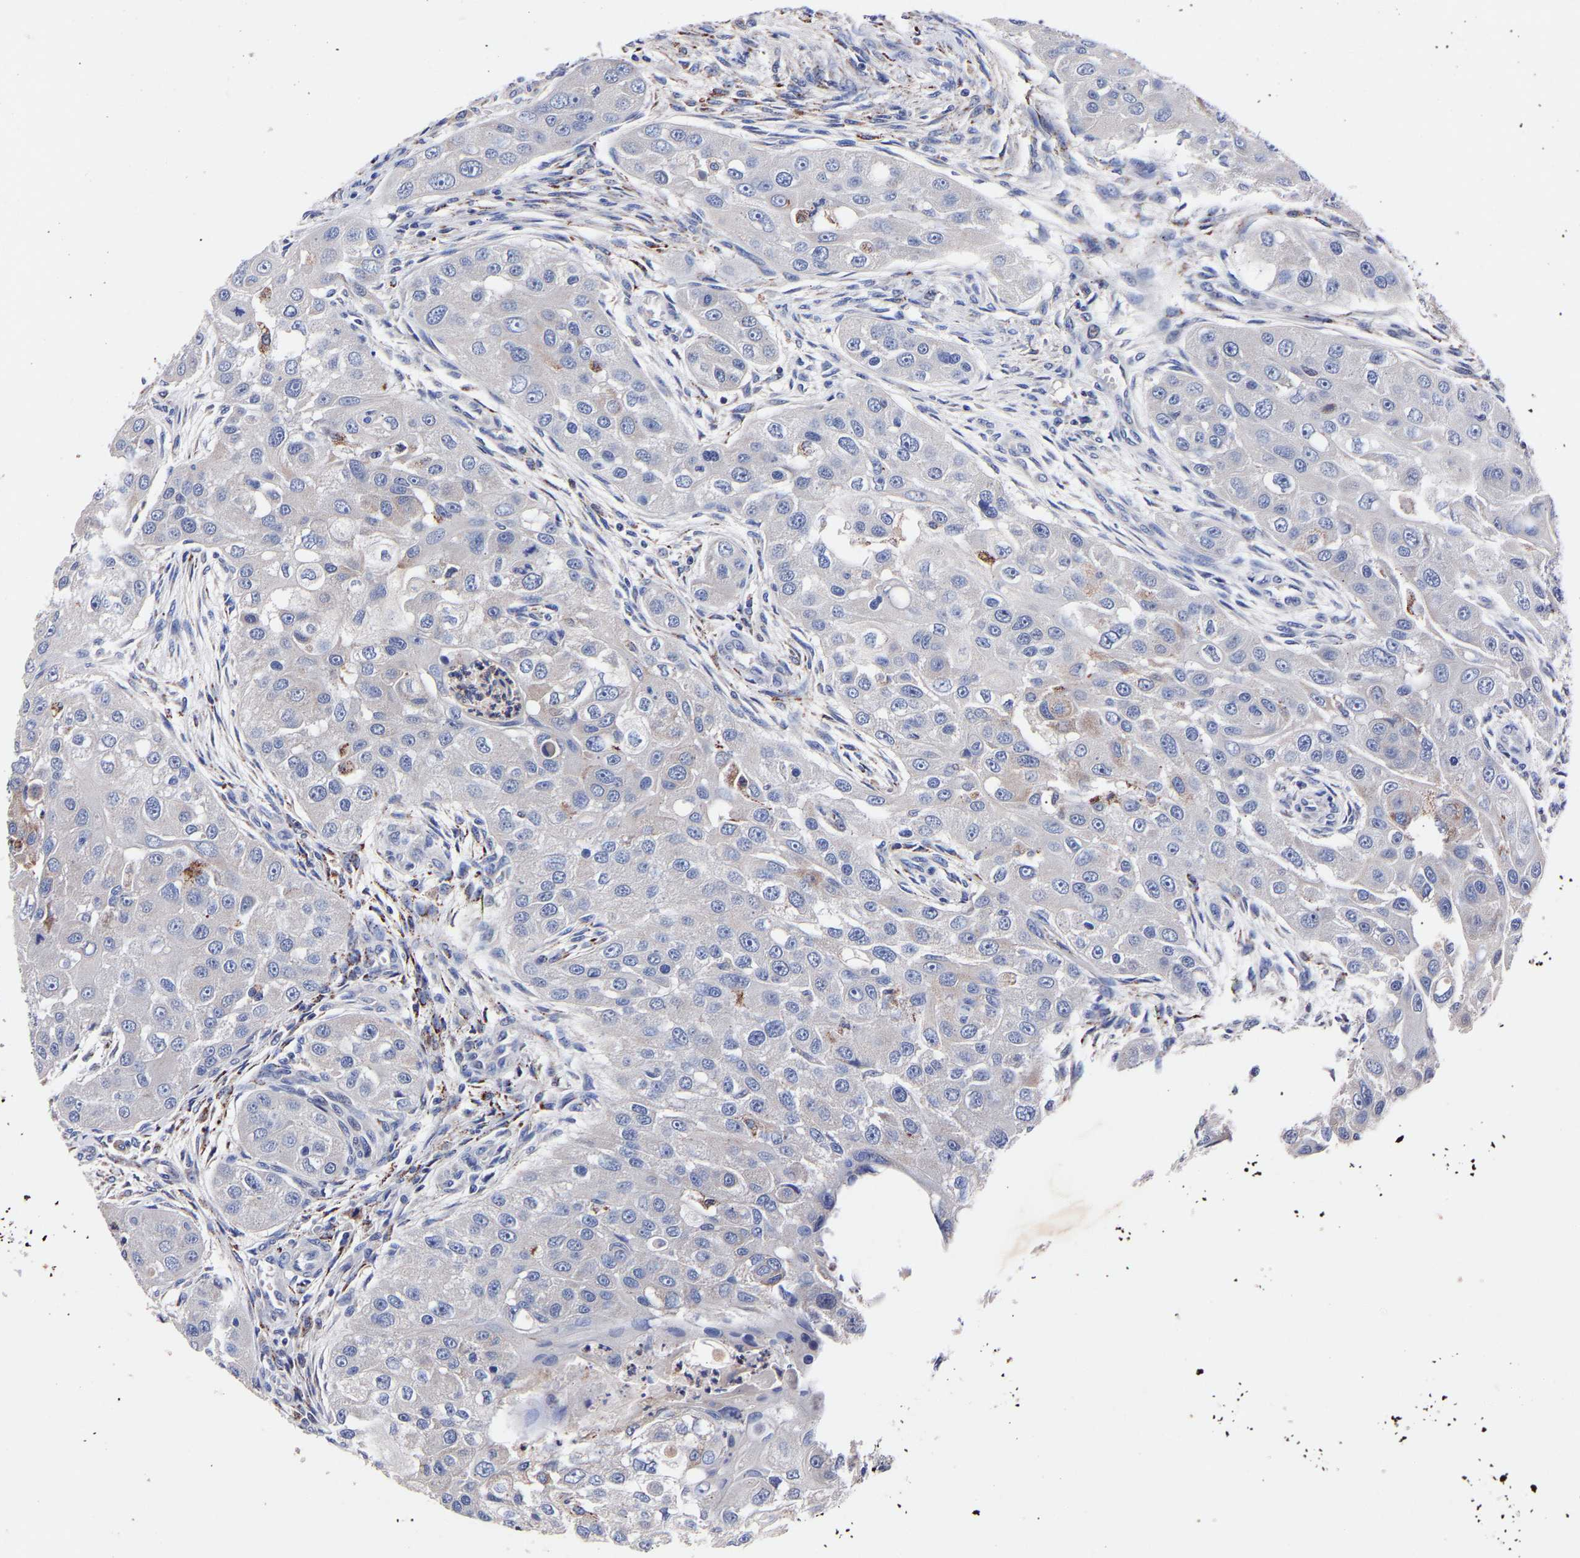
{"staining": {"intensity": "negative", "quantity": "none", "location": "none"}, "tissue": "head and neck cancer", "cell_type": "Tumor cells", "image_type": "cancer", "snomed": [{"axis": "morphology", "description": "Normal tissue, NOS"}, {"axis": "morphology", "description": "Squamous cell carcinoma, NOS"}, {"axis": "topography", "description": "Skeletal muscle"}, {"axis": "topography", "description": "Head-Neck"}], "caption": "There is no significant staining in tumor cells of squamous cell carcinoma (head and neck).", "gene": "SEM1", "patient": {"sex": "male", "age": 51}}